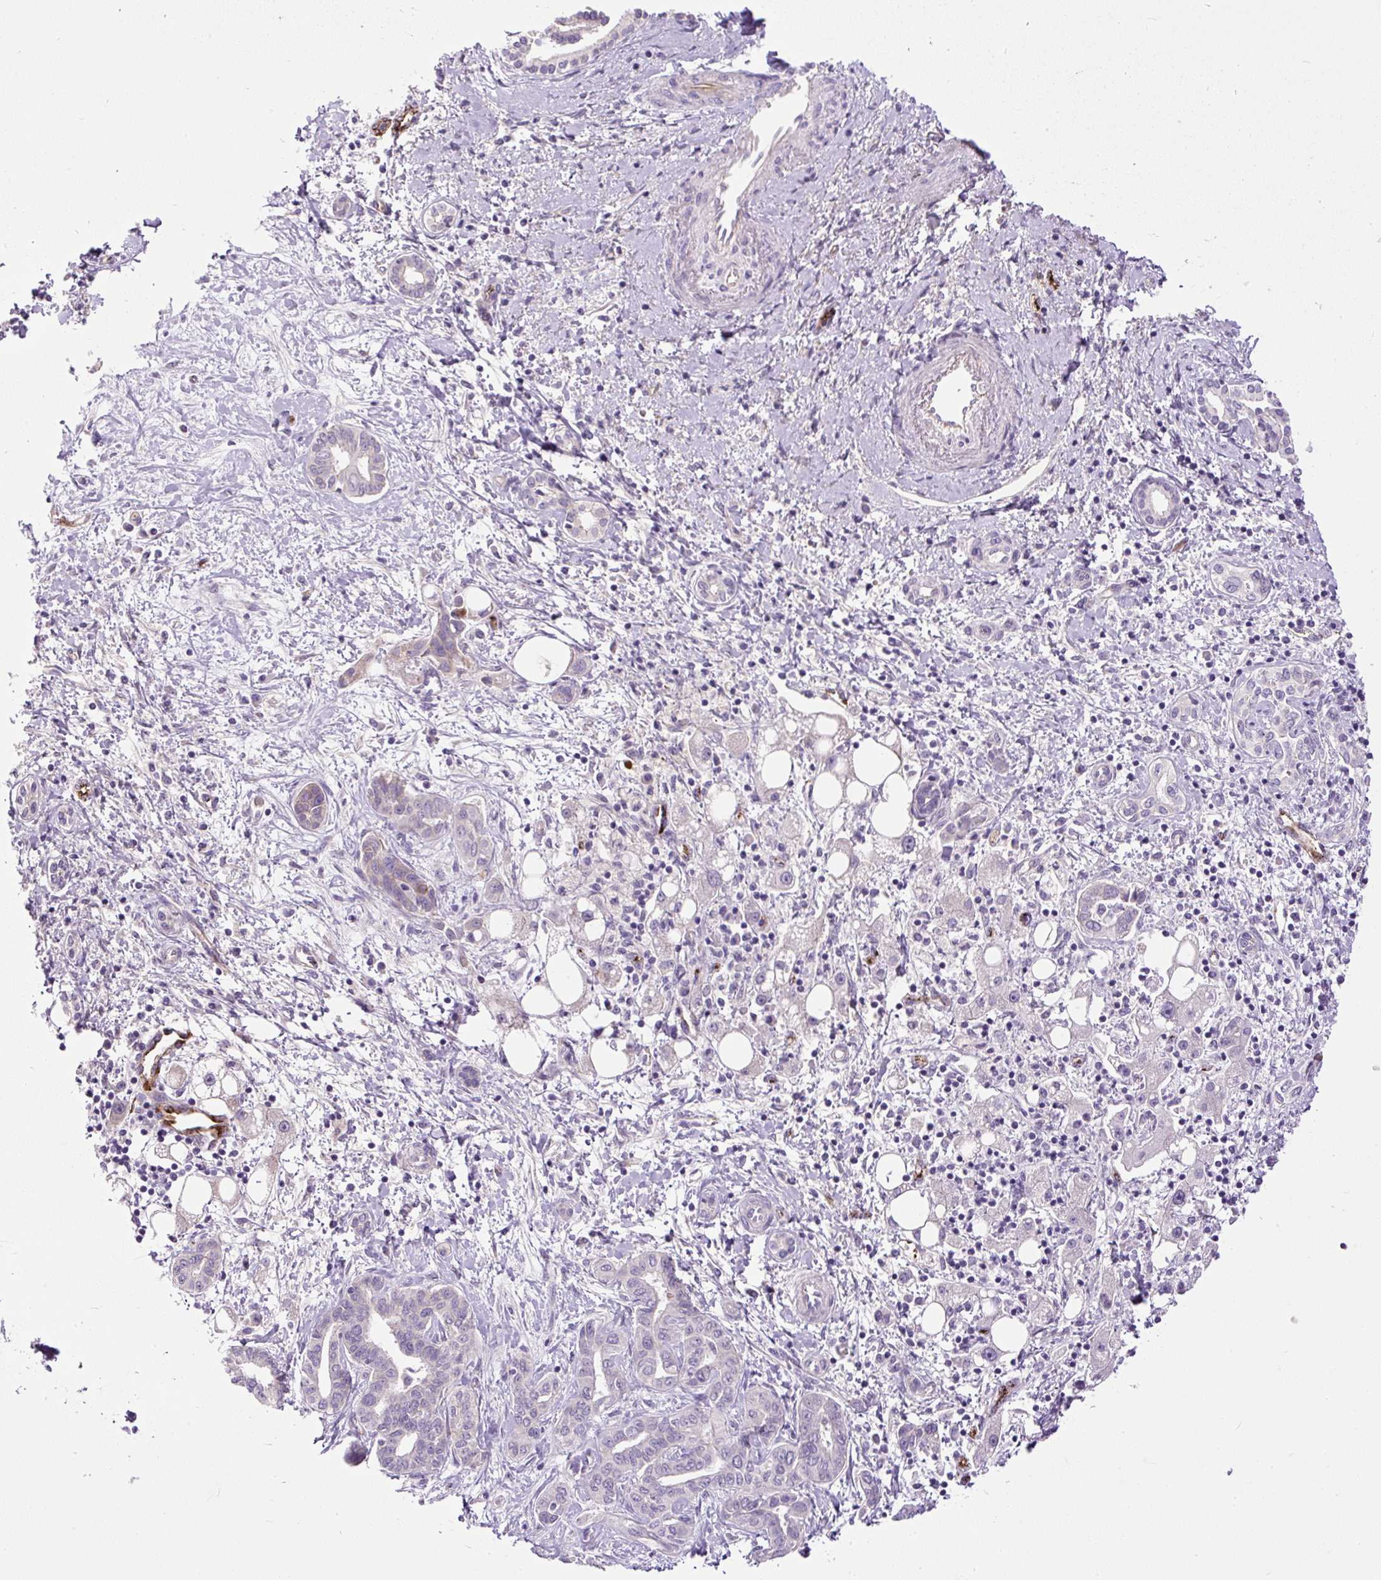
{"staining": {"intensity": "negative", "quantity": "none", "location": "none"}, "tissue": "liver cancer", "cell_type": "Tumor cells", "image_type": "cancer", "snomed": [{"axis": "morphology", "description": "Cholangiocarcinoma"}, {"axis": "topography", "description": "Liver"}], "caption": "Tumor cells show no significant protein expression in liver cancer.", "gene": "LEFTY2", "patient": {"sex": "female", "age": 77}}